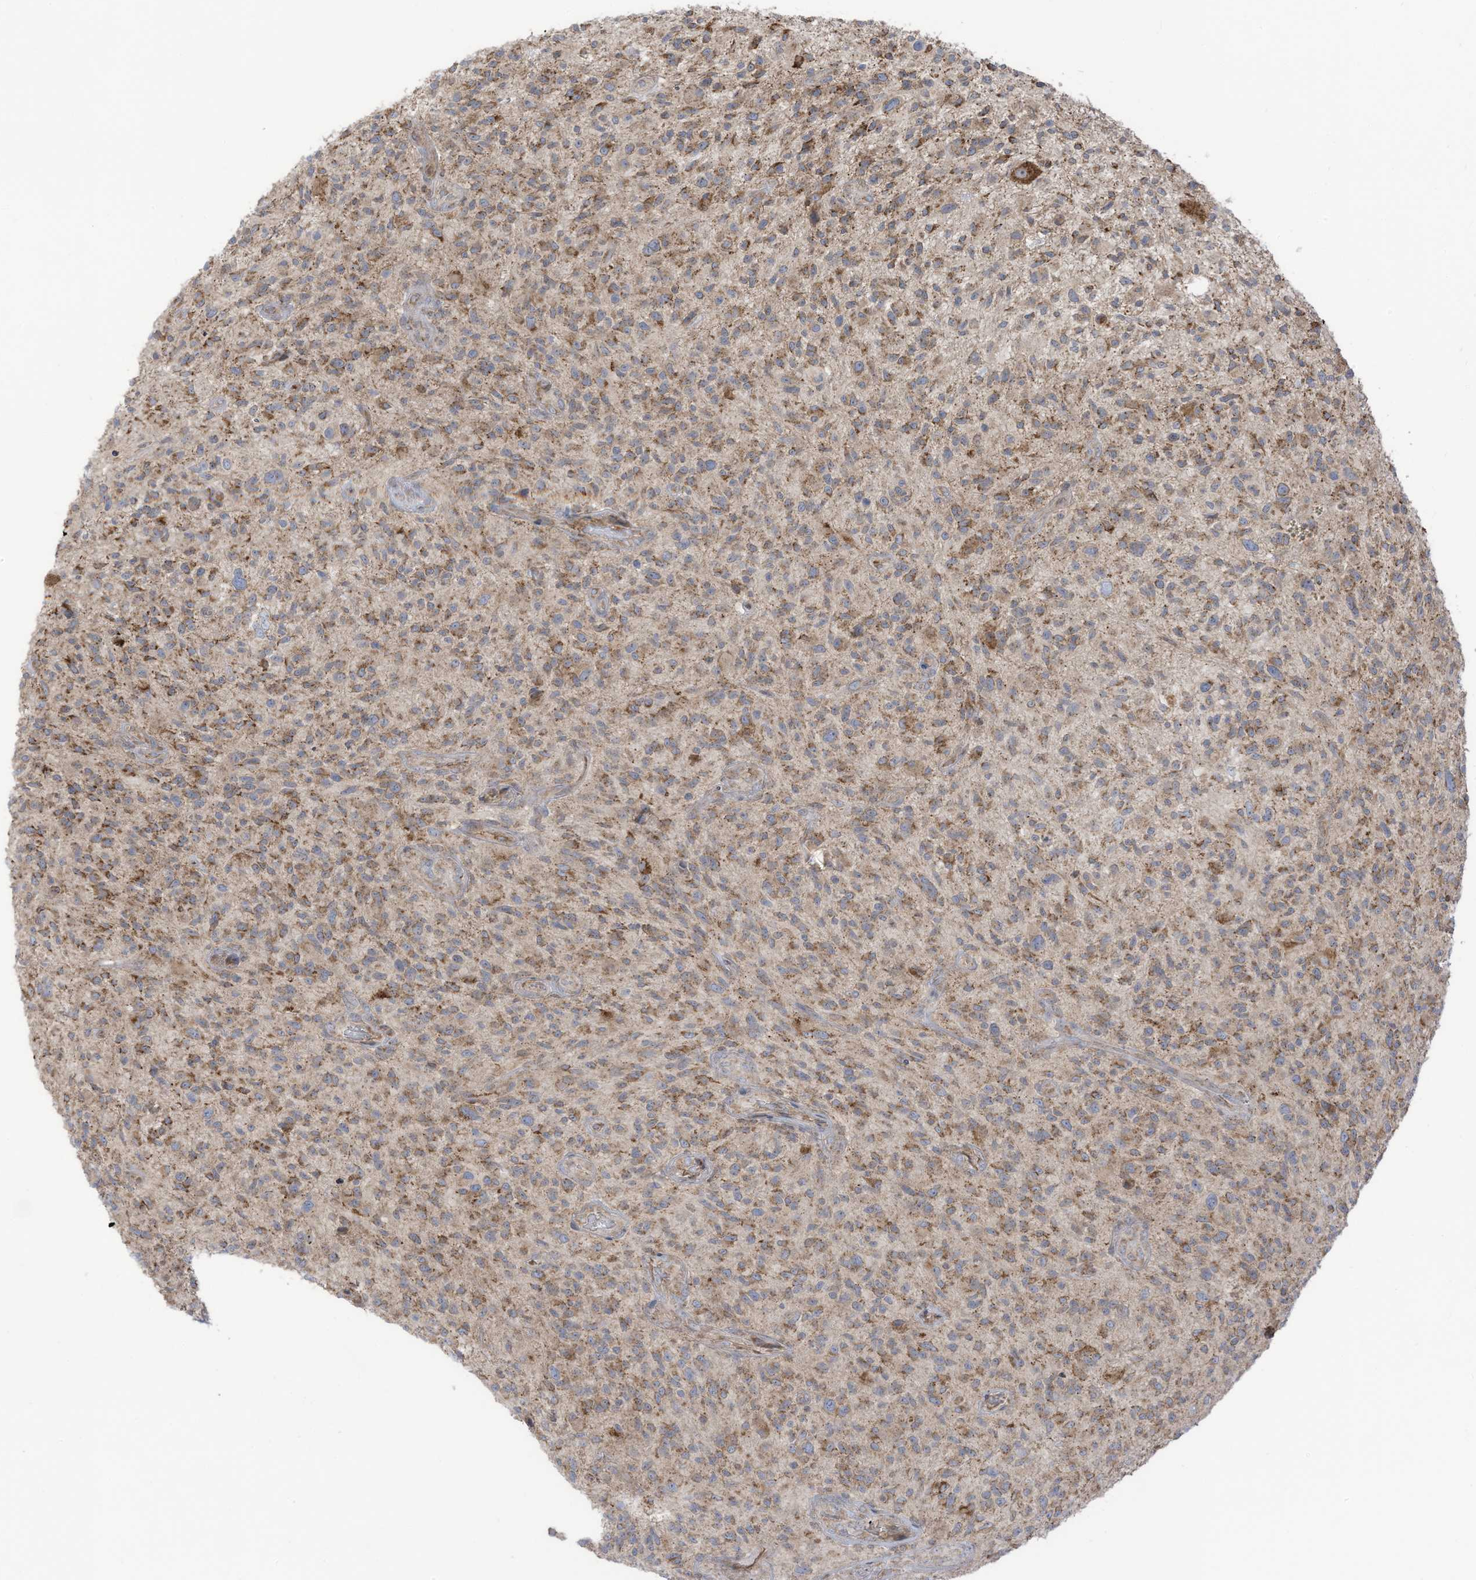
{"staining": {"intensity": "moderate", "quantity": "25%-75%", "location": "cytoplasmic/membranous"}, "tissue": "glioma", "cell_type": "Tumor cells", "image_type": "cancer", "snomed": [{"axis": "morphology", "description": "Glioma, malignant, High grade"}, {"axis": "topography", "description": "Brain"}], "caption": "Protein staining displays moderate cytoplasmic/membranous expression in approximately 25%-75% of tumor cells in malignant high-grade glioma.", "gene": "CGAS", "patient": {"sex": "male", "age": 47}}